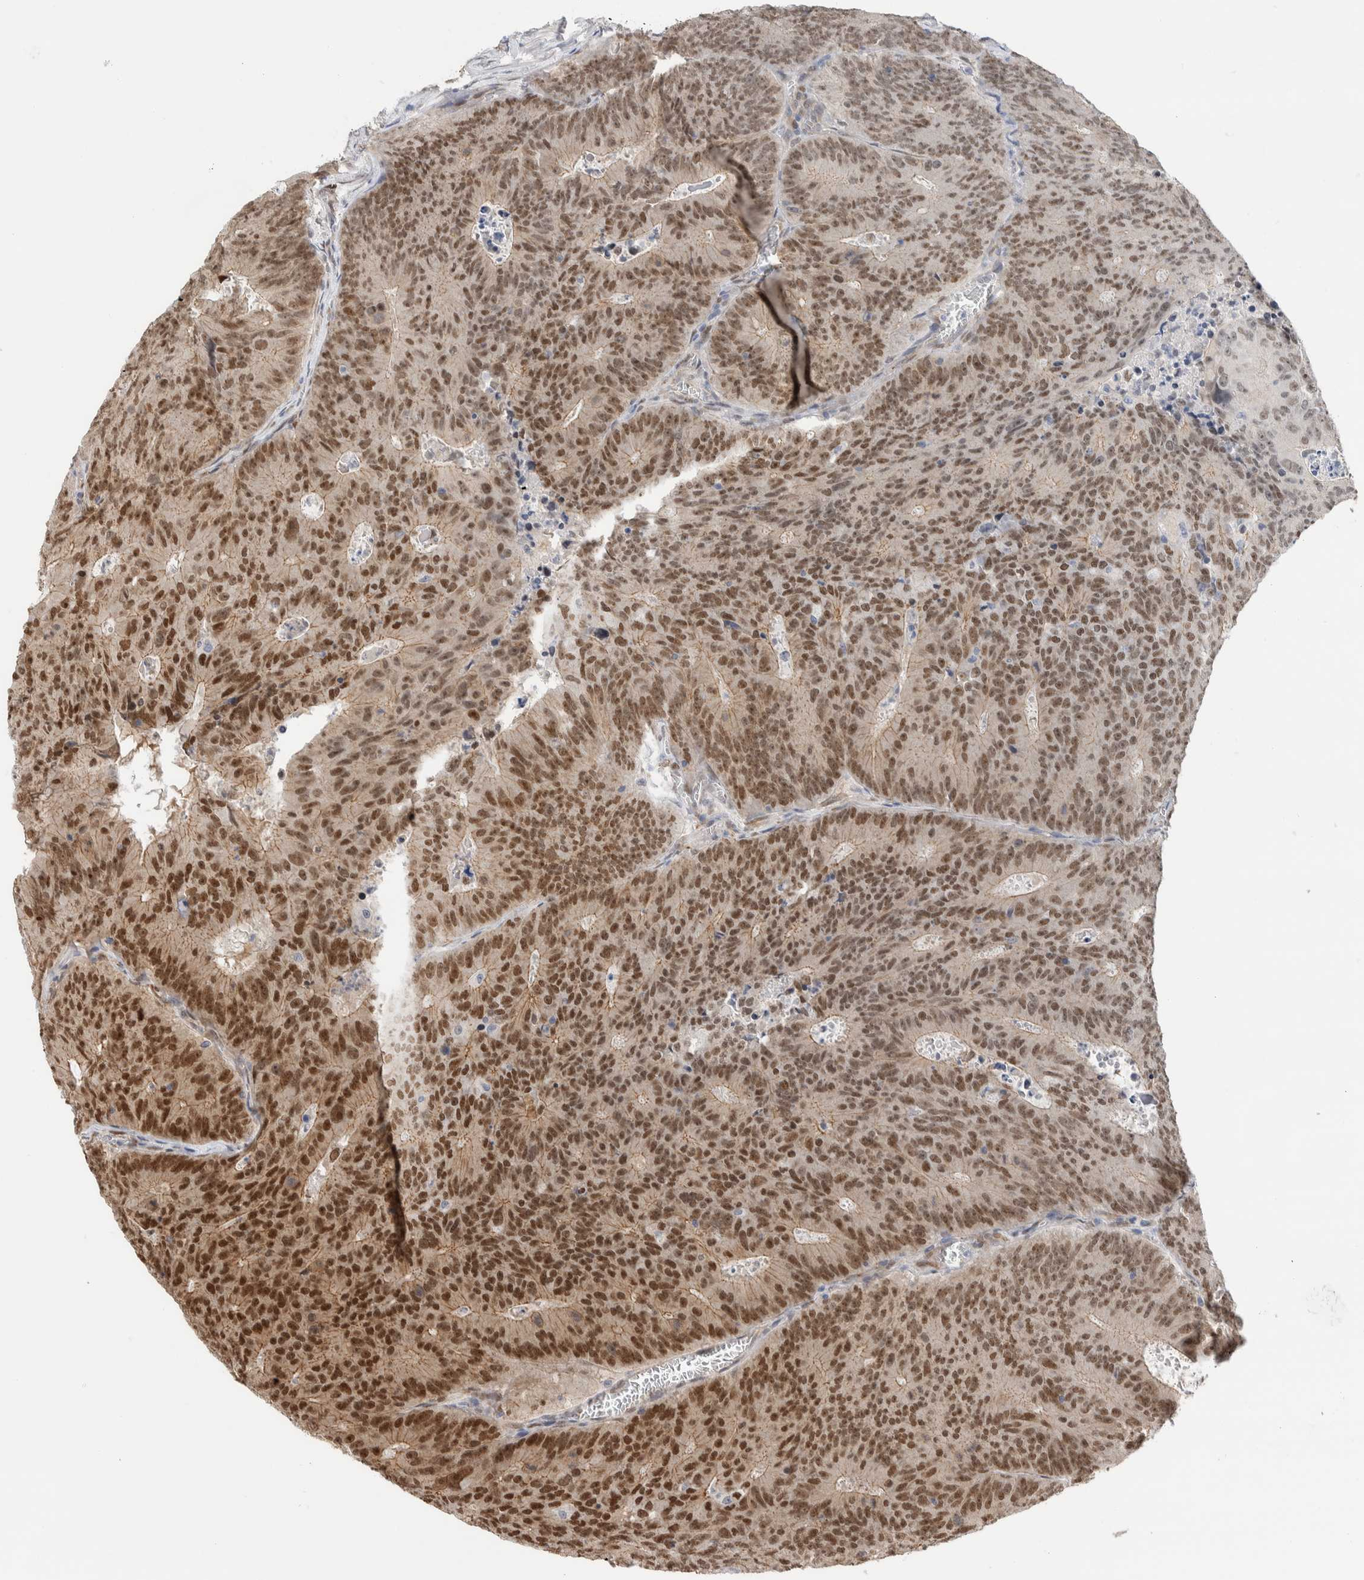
{"staining": {"intensity": "moderate", "quantity": ">75%", "location": "cytoplasmic/membranous,nuclear"}, "tissue": "colorectal cancer", "cell_type": "Tumor cells", "image_type": "cancer", "snomed": [{"axis": "morphology", "description": "Adenocarcinoma, NOS"}, {"axis": "topography", "description": "Colon"}], "caption": "Colorectal cancer stained with a brown dye exhibits moderate cytoplasmic/membranous and nuclear positive expression in approximately >75% of tumor cells.", "gene": "NSMAF", "patient": {"sex": "male", "age": 87}}